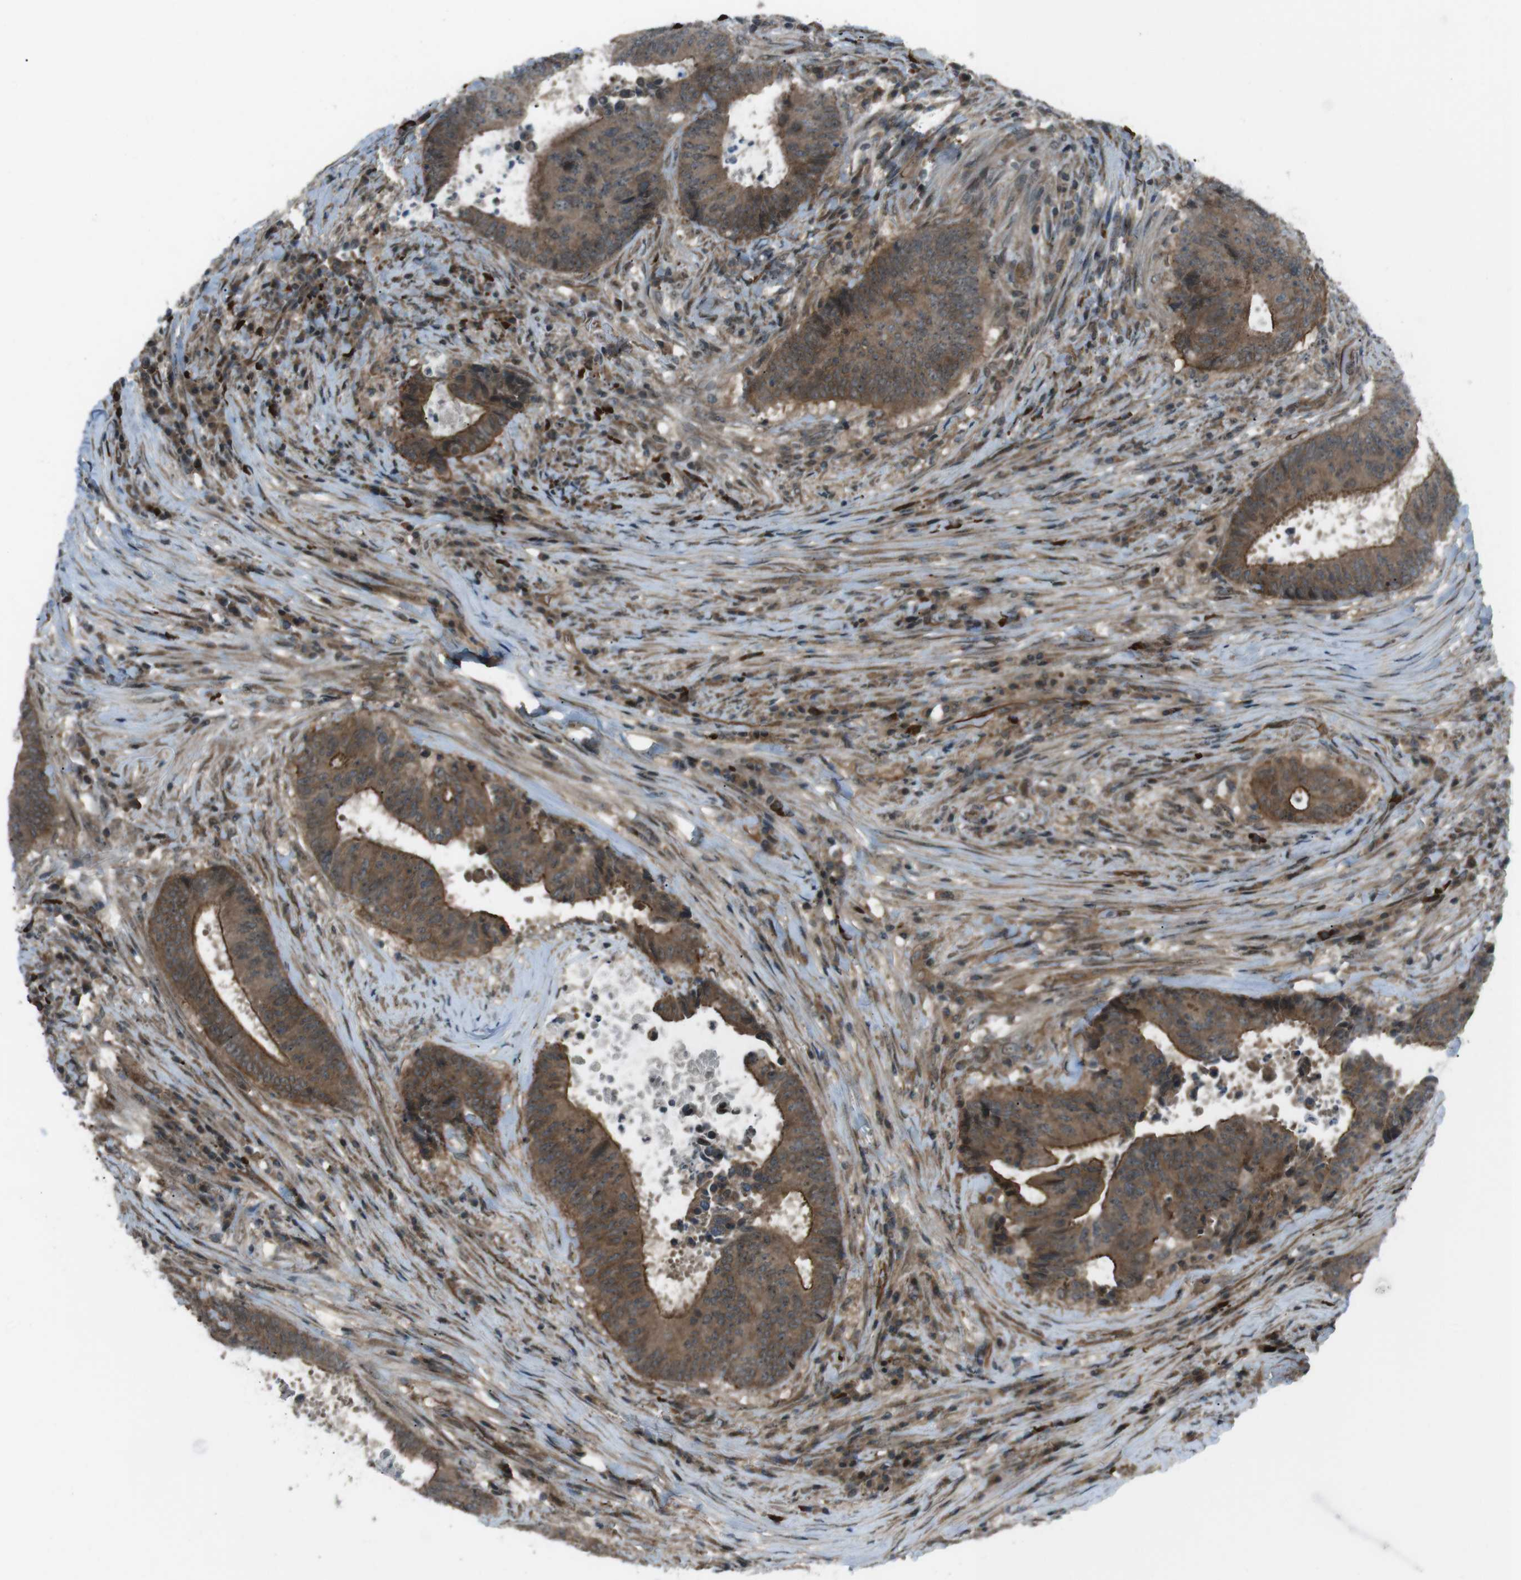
{"staining": {"intensity": "strong", "quantity": ">75%", "location": "cytoplasmic/membranous,nuclear"}, "tissue": "colorectal cancer", "cell_type": "Tumor cells", "image_type": "cancer", "snomed": [{"axis": "morphology", "description": "Adenocarcinoma, NOS"}, {"axis": "topography", "description": "Rectum"}], "caption": "A histopathology image of colorectal adenocarcinoma stained for a protein reveals strong cytoplasmic/membranous and nuclear brown staining in tumor cells.", "gene": "TIAM2", "patient": {"sex": "male", "age": 72}}